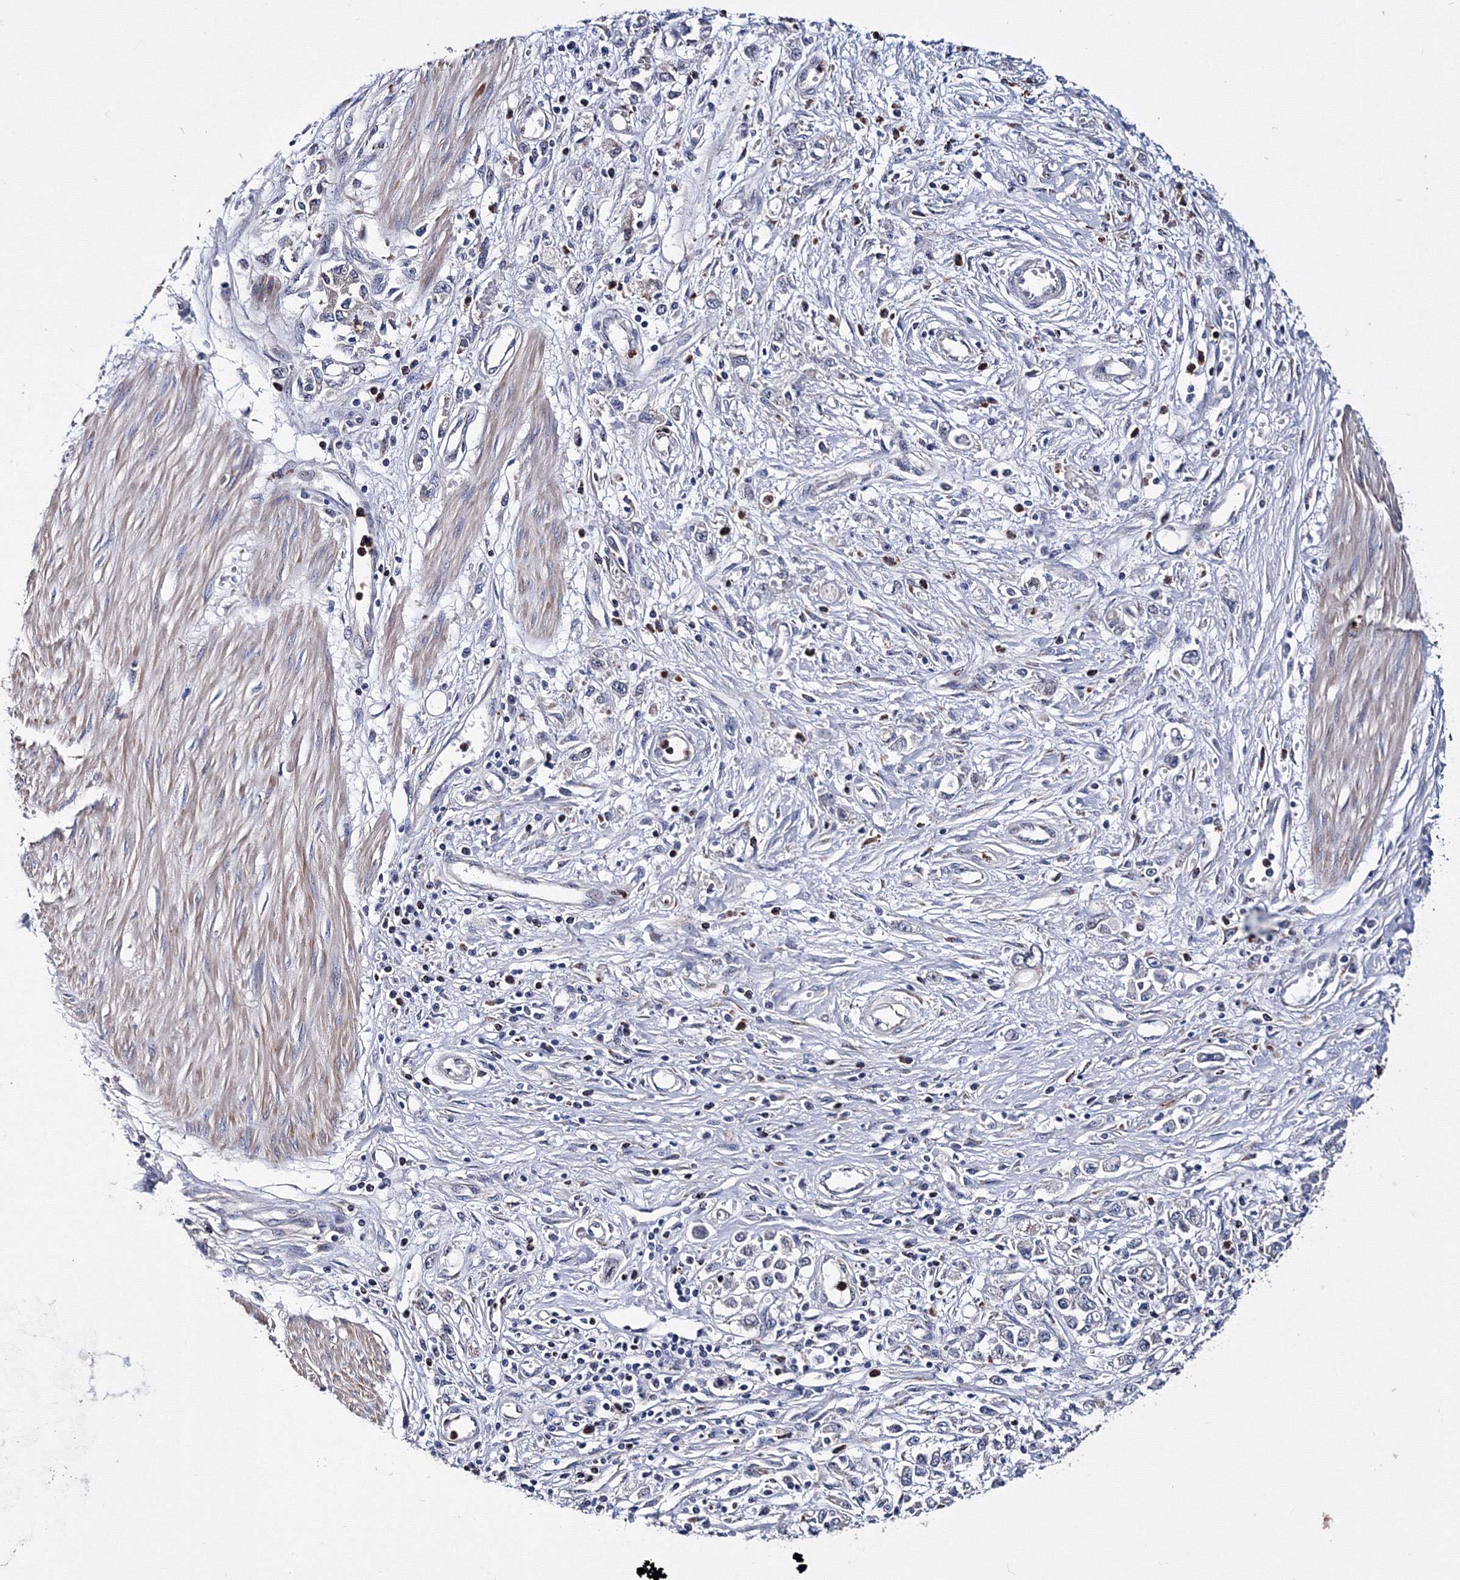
{"staining": {"intensity": "negative", "quantity": "none", "location": "none"}, "tissue": "stomach cancer", "cell_type": "Tumor cells", "image_type": "cancer", "snomed": [{"axis": "morphology", "description": "Adenocarcinoma, NOS"}, {"axis": "topography", "description": "Stomach"}], "caption": "Photomicrograph shows no protein staining in tumor cells of stomach cancer (adenocarcinoma) tissue.", "gene": "PHYKPL", "patient": {"sex": "female", "age": 76}}